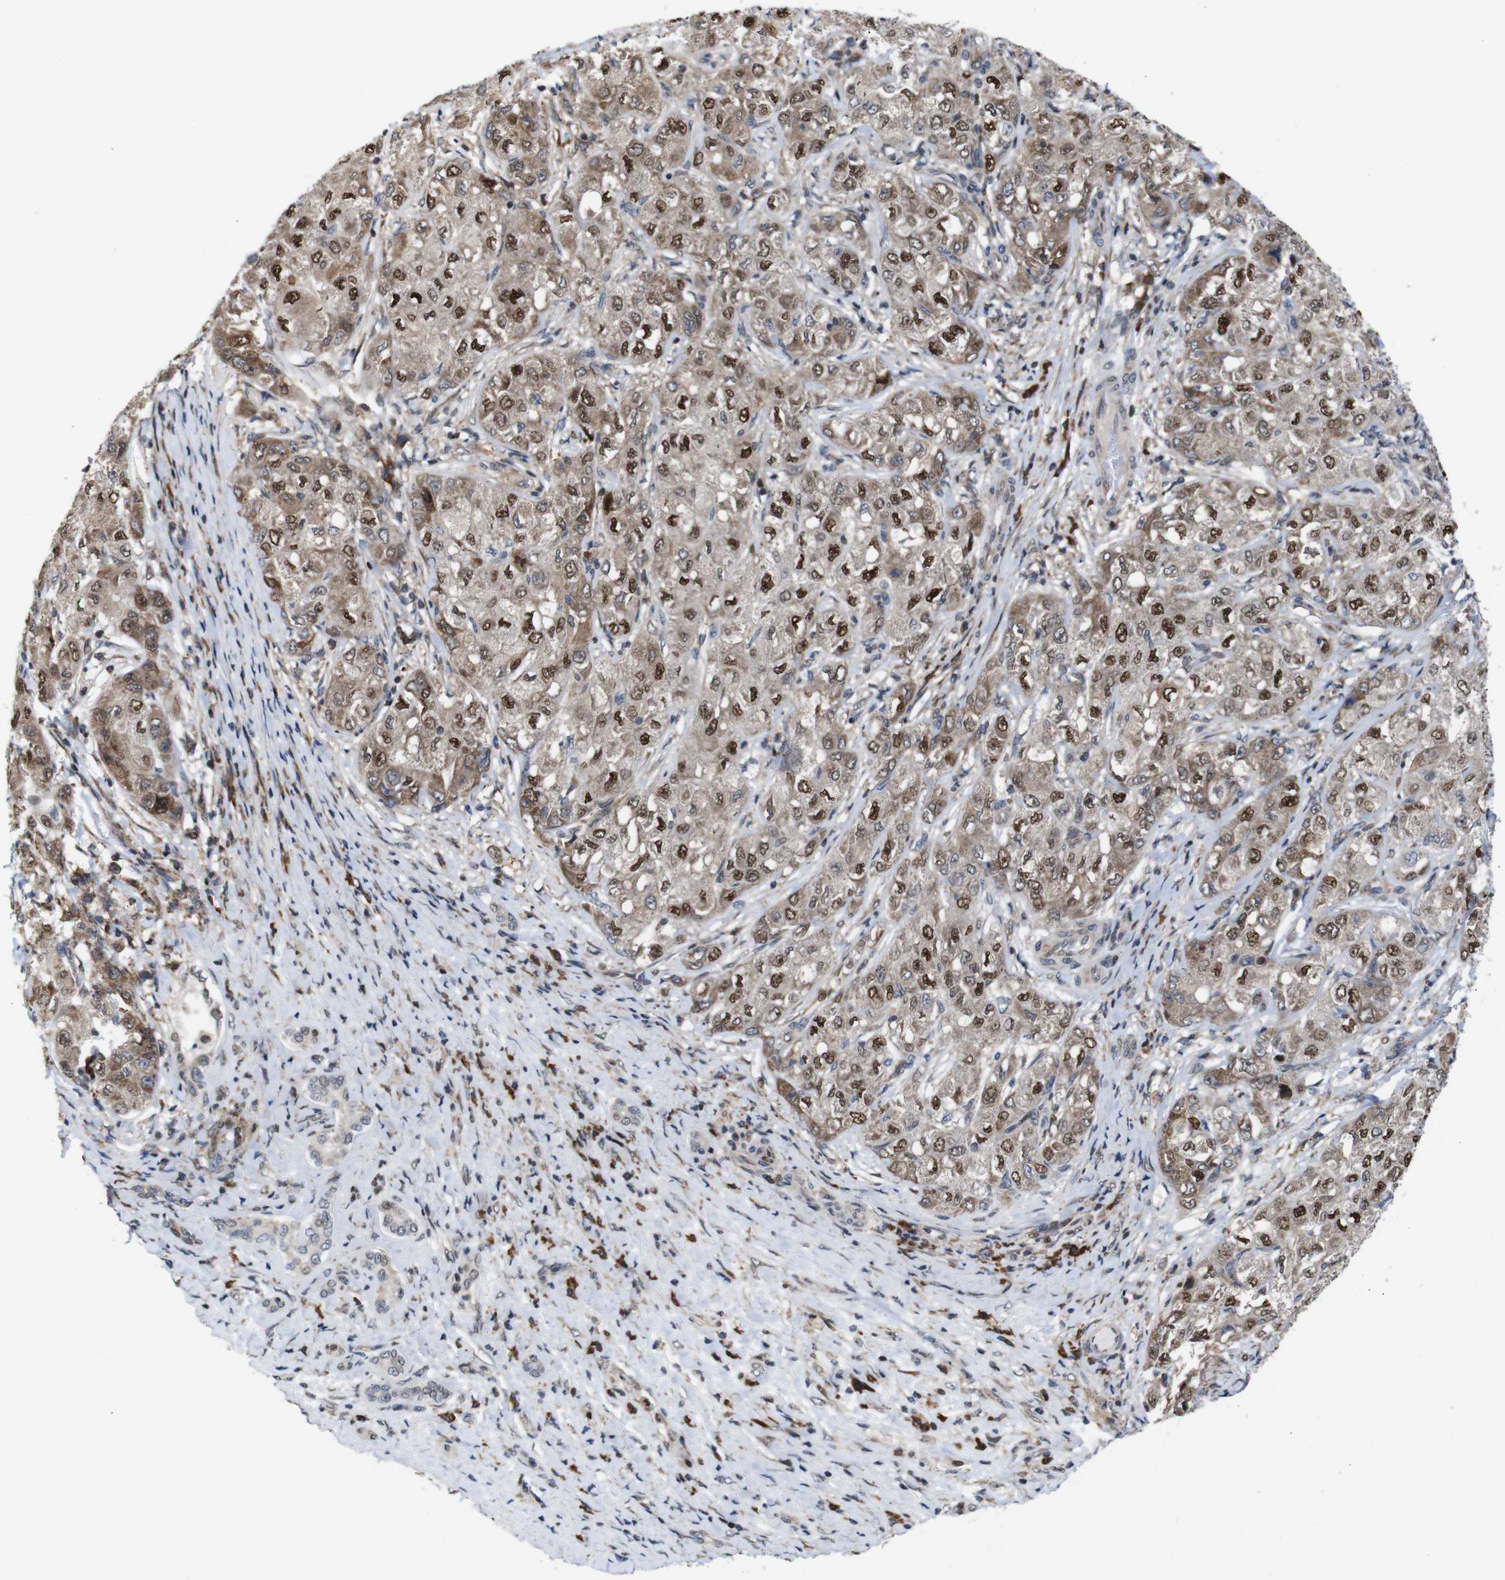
{"staining": {"intensity": "moderate", "quantity": ">75%", "location": "cytoplasmic/membranous,nuclear"}, "tissue": "liver cancer", "cell_type": "Tumor cells", "image_type": "cancer", "snomed": [{"axis": "morphology", "description": "Carcinoma, Hepatocellular, NOS"}, {"axis": "topography", "description": "Liver"}], "caption": "Immunohistochemical staining of human liver cancer (hepatocellular carcinoma) shows moderate cytoplasmic/membranous and nuclear protein staining in about >75% of tumor cells. (brown staining indicates protein expression, while blue staining denotes nuclei).", "gene": "PTPN1", "patient": {"sex": "male", "age": 80}}